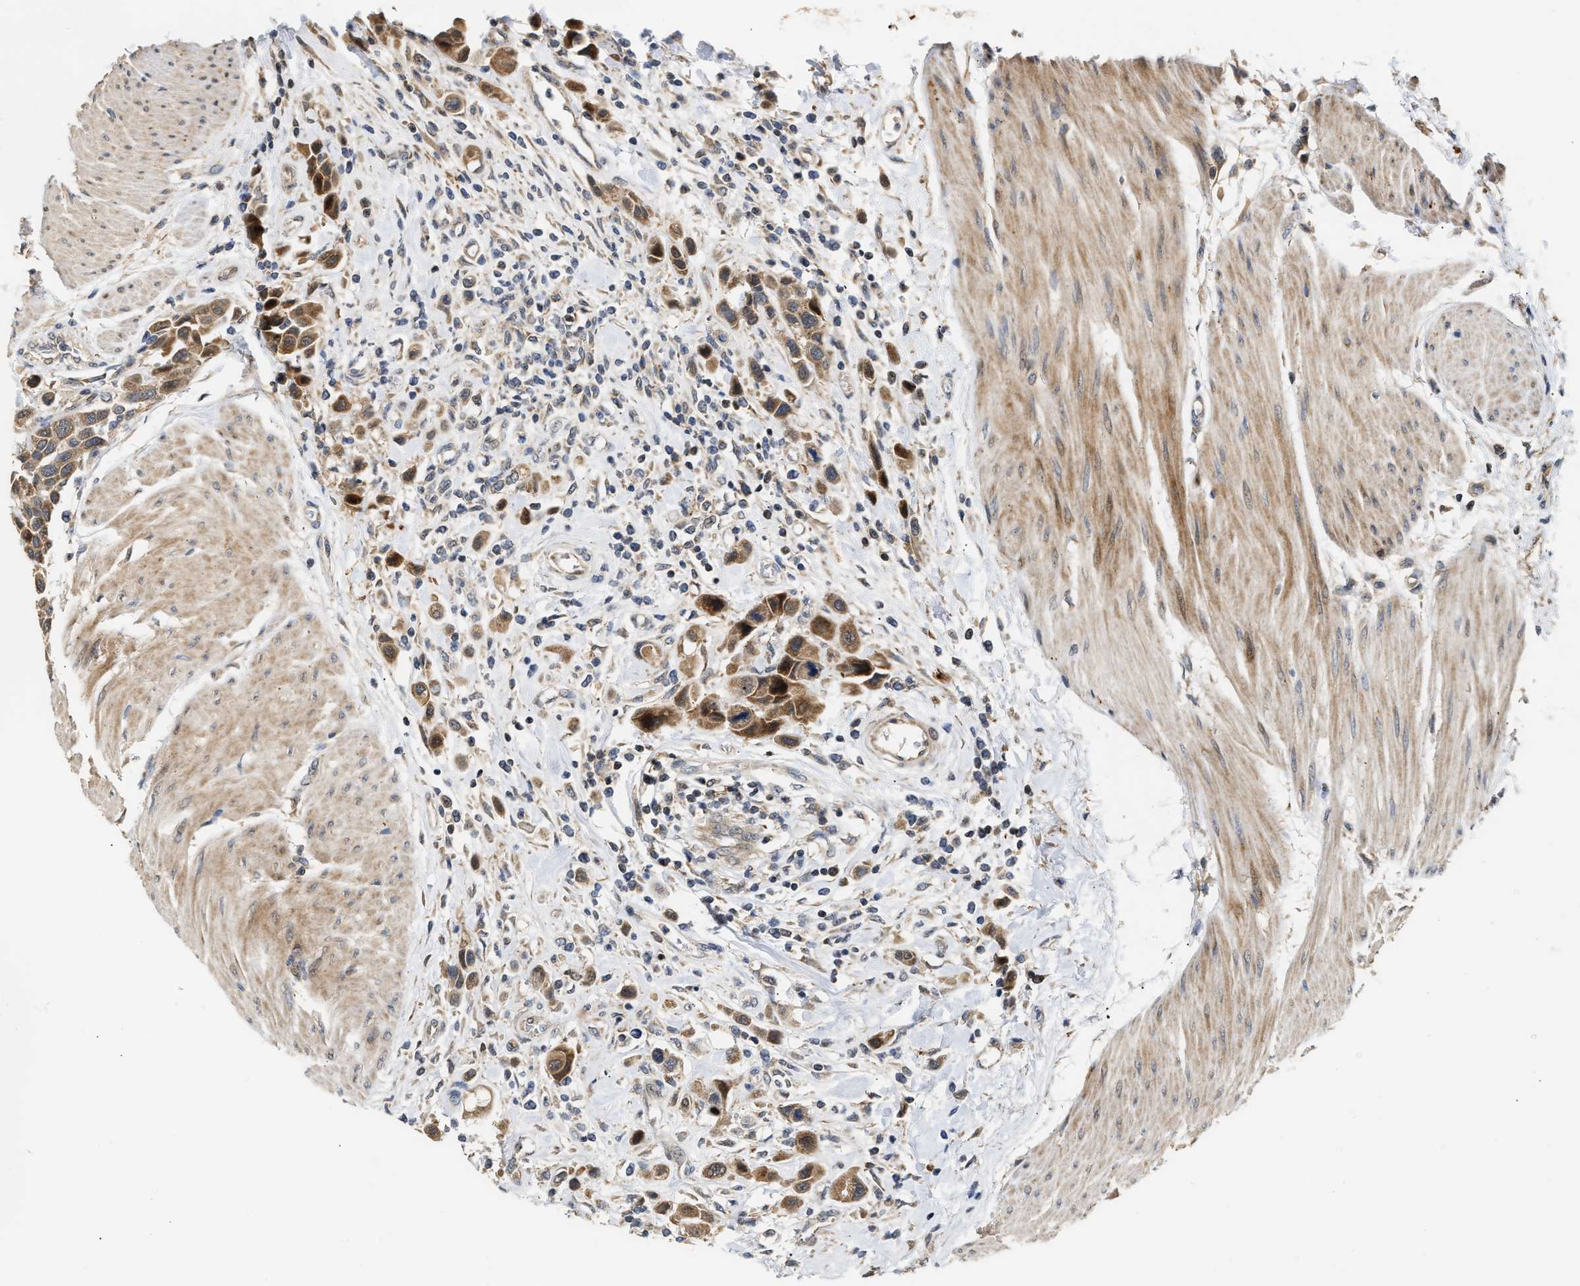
{"staining": {"intensity": "moderate", "quantity": ">75%", "location": "cytoplasmic/membranous"}, "tissue": "urothelial cancer", "cell_type": "Tumor cells", "image_type": "cancer", "snomed": [{"axis": "morphology", "description": "Urothelial carcinoma, High grade"}, {"axis": "topography", "description": "Urinary bladder"}], "caption": "IHC (DAB) staining of human high-grade urothelial carcinoma displays moderate cytoplasmic/membranous protein expression in approximately >75% of tumor cells.", "gene": "EXTL2", "patient": {"sex": "male", "age": 50}}